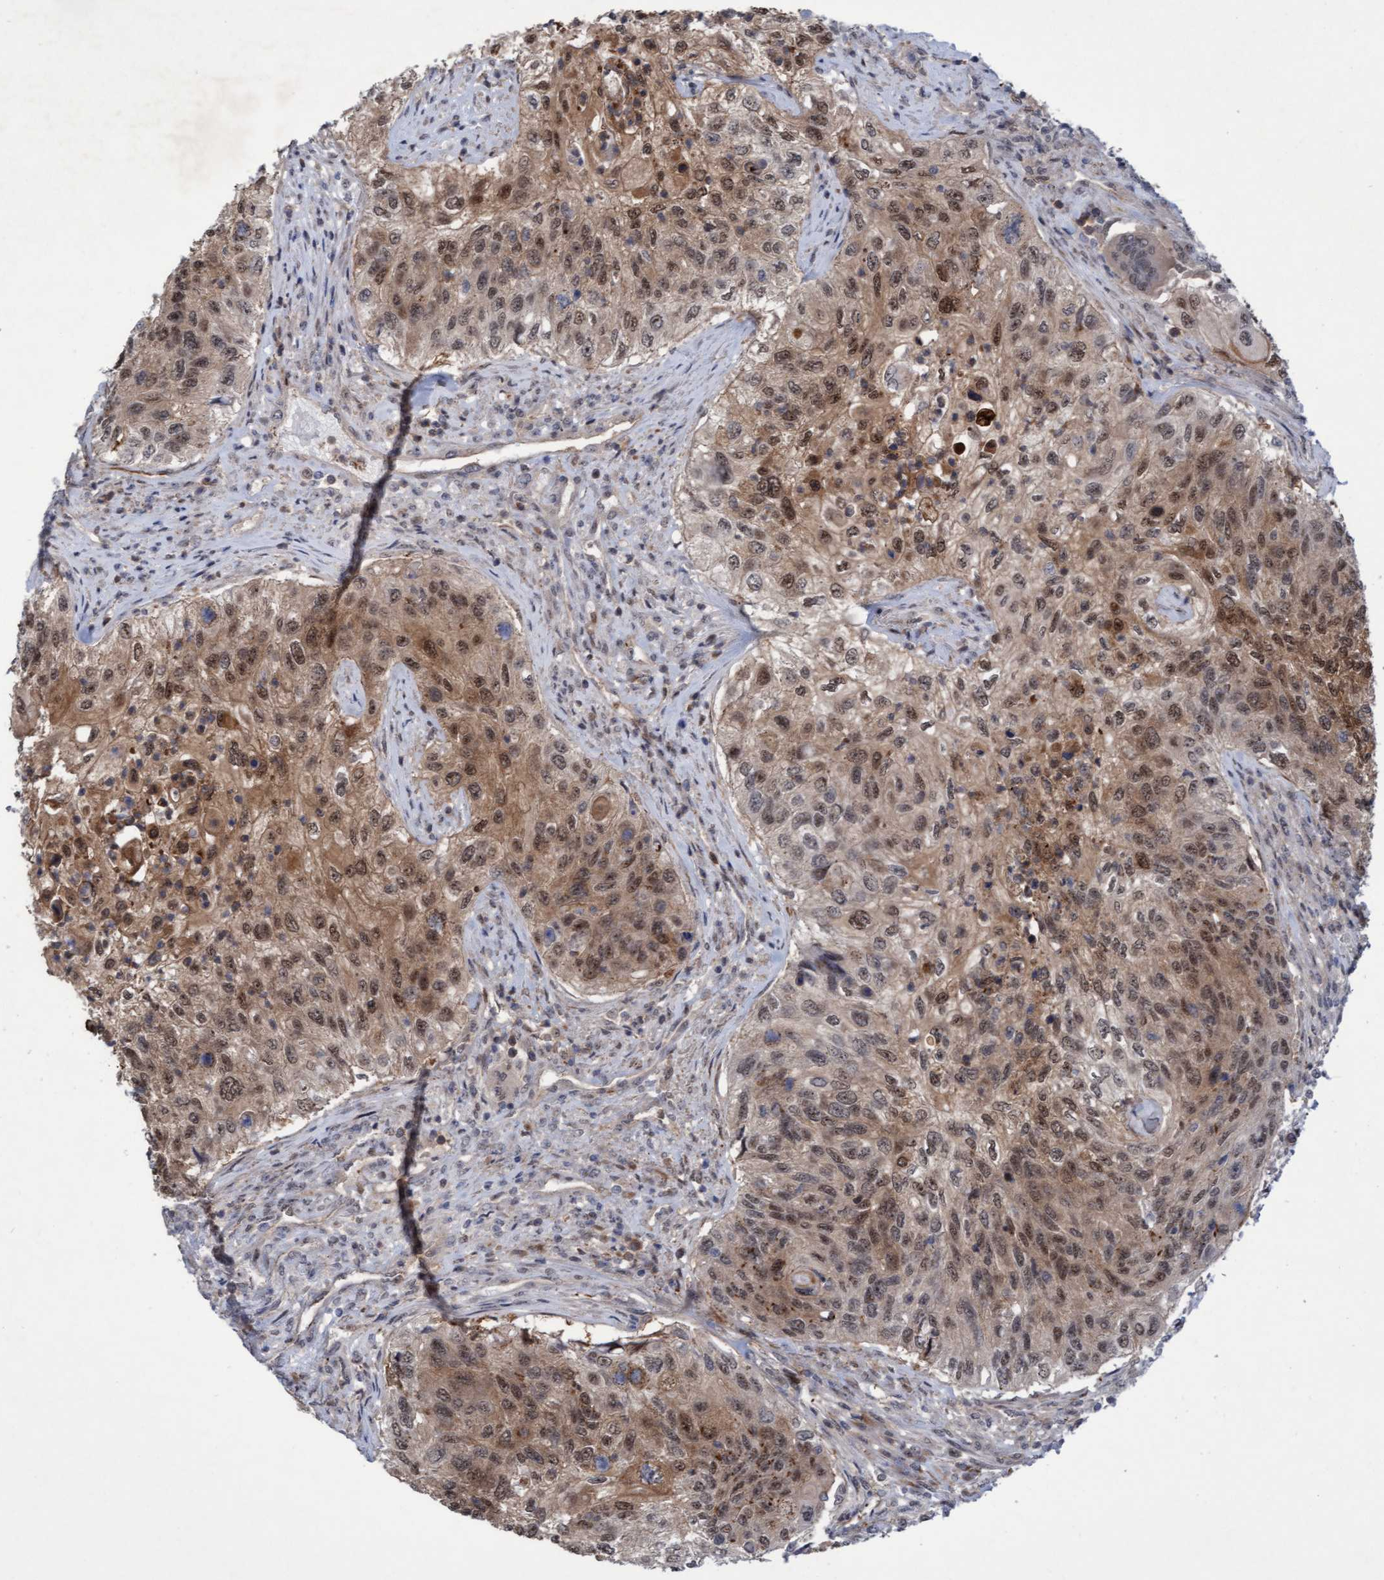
{"staining": {"intensity": "moderate", "quantity": ">75%", "location": "cytoplasmic/membranous,nuclear"}, "tissue": "urothelial cancer", "cell_type": "Tumor cells", "image_type": "cancer", "snomed": [{"axis": "morphology", "description": "Urothelial carcinoma, High grade"}, {"axis": "topography", "description": "Urinary bladder"}], "caption": "Tumor cells exhibit medium levels of moderate cytoplasmic/membranous and nuclear expression in about >75% of cells in human high-grade urothelial carcinoma.", "gene": "RAP1GAP2", "patient": {"sex": "female", "age": 60}}